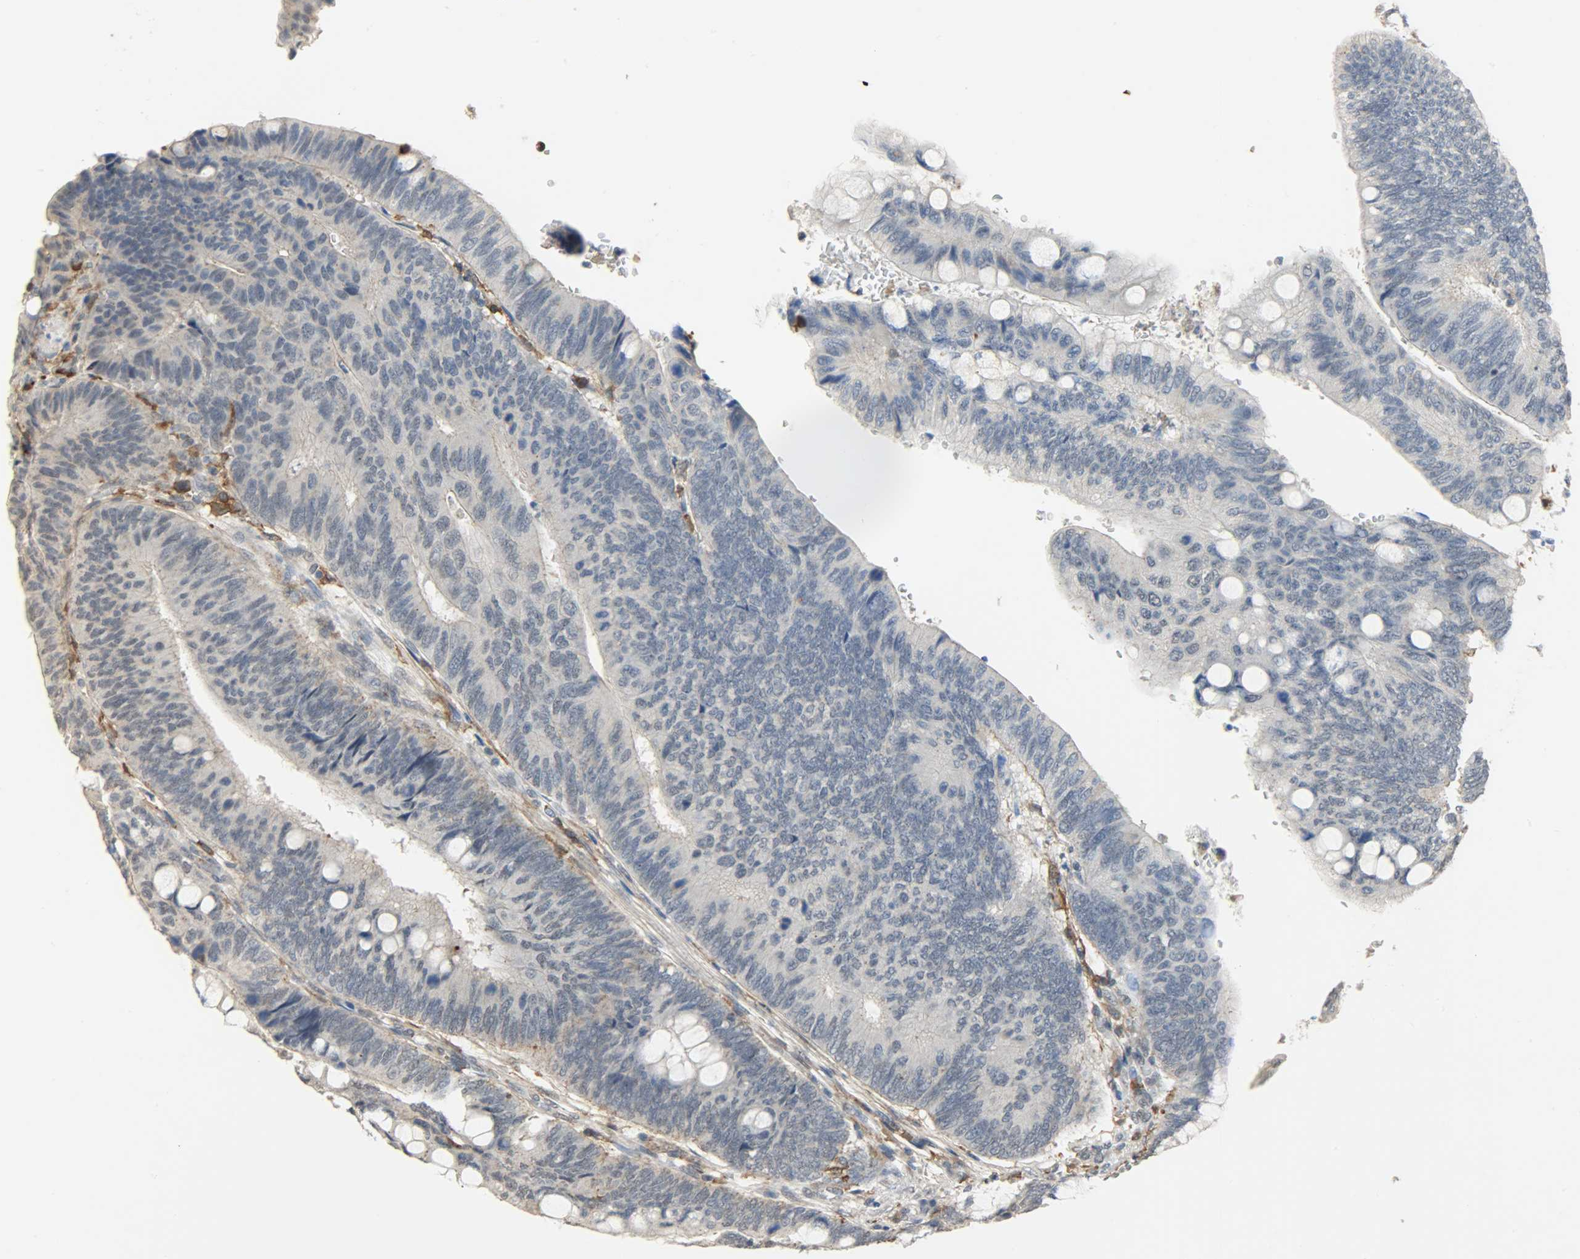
{"staining": {"intensity": "negative", "quantity": "none", "location": "none"}, "tissue": "colorectal cancer", "cell_type": "Tumor cells", "image_type": "cancer", "snomed": [{"axis": "morphology", "description": "Normal tissue, NOS"}, {"axis": "morphology", "description": "Adenocarcinoma, NOS"}, {"axis": "topography", "description": "Rectum"}], "caption": "There is no significant staining in tumor cells of colorectal cancer (adenocarcinoma).", "gene": "SKAP2", "patient": {"sex": "male", "age": 92}}